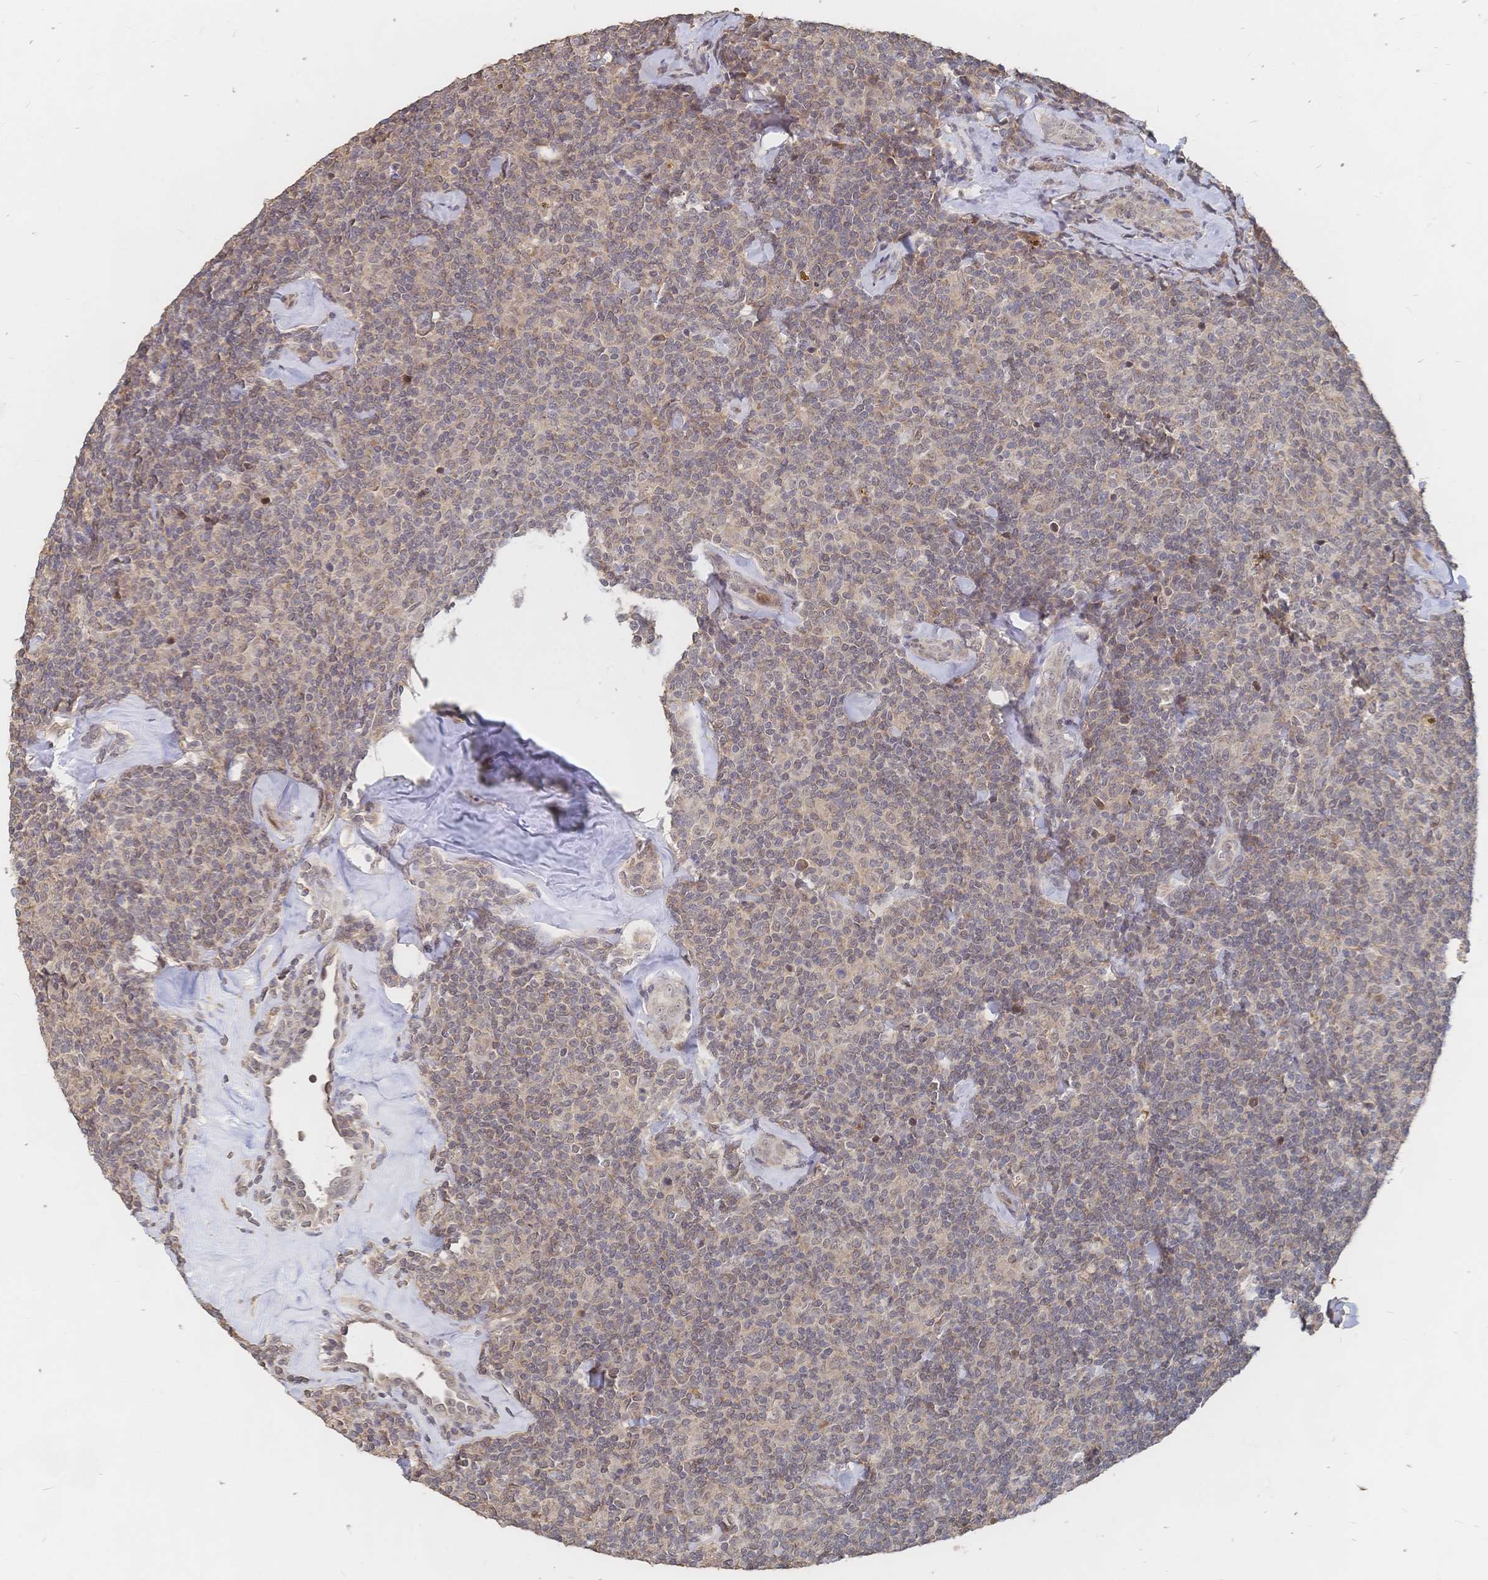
{"staining": {"intensity": "weak", "quantity": "<25%", "location": "cytoplasmic/membranous"}, "tissue": "lymphoma", "cell_type": "Tumor cells", "image_type": "cancer", "snomed": [{"axis": "morphology", "description": "Malignant lymphoma, non-Hodgkin's type, Low grade"}, {"axis": "topography", "description": "Lymph node"}], "caption": "Malignant lymphoma, non-Hodgkin's type (low-grade) was stained to show a protein in brown. There is no significant expression in tumor cells. The staining was performed using DAB to visualize the protein expression in brown, while the nuclei were stained in blue with hematoxylin (Magnification: 20x).", "gene": "LRP5", "patient": {"sex": "female", "age": 56}}